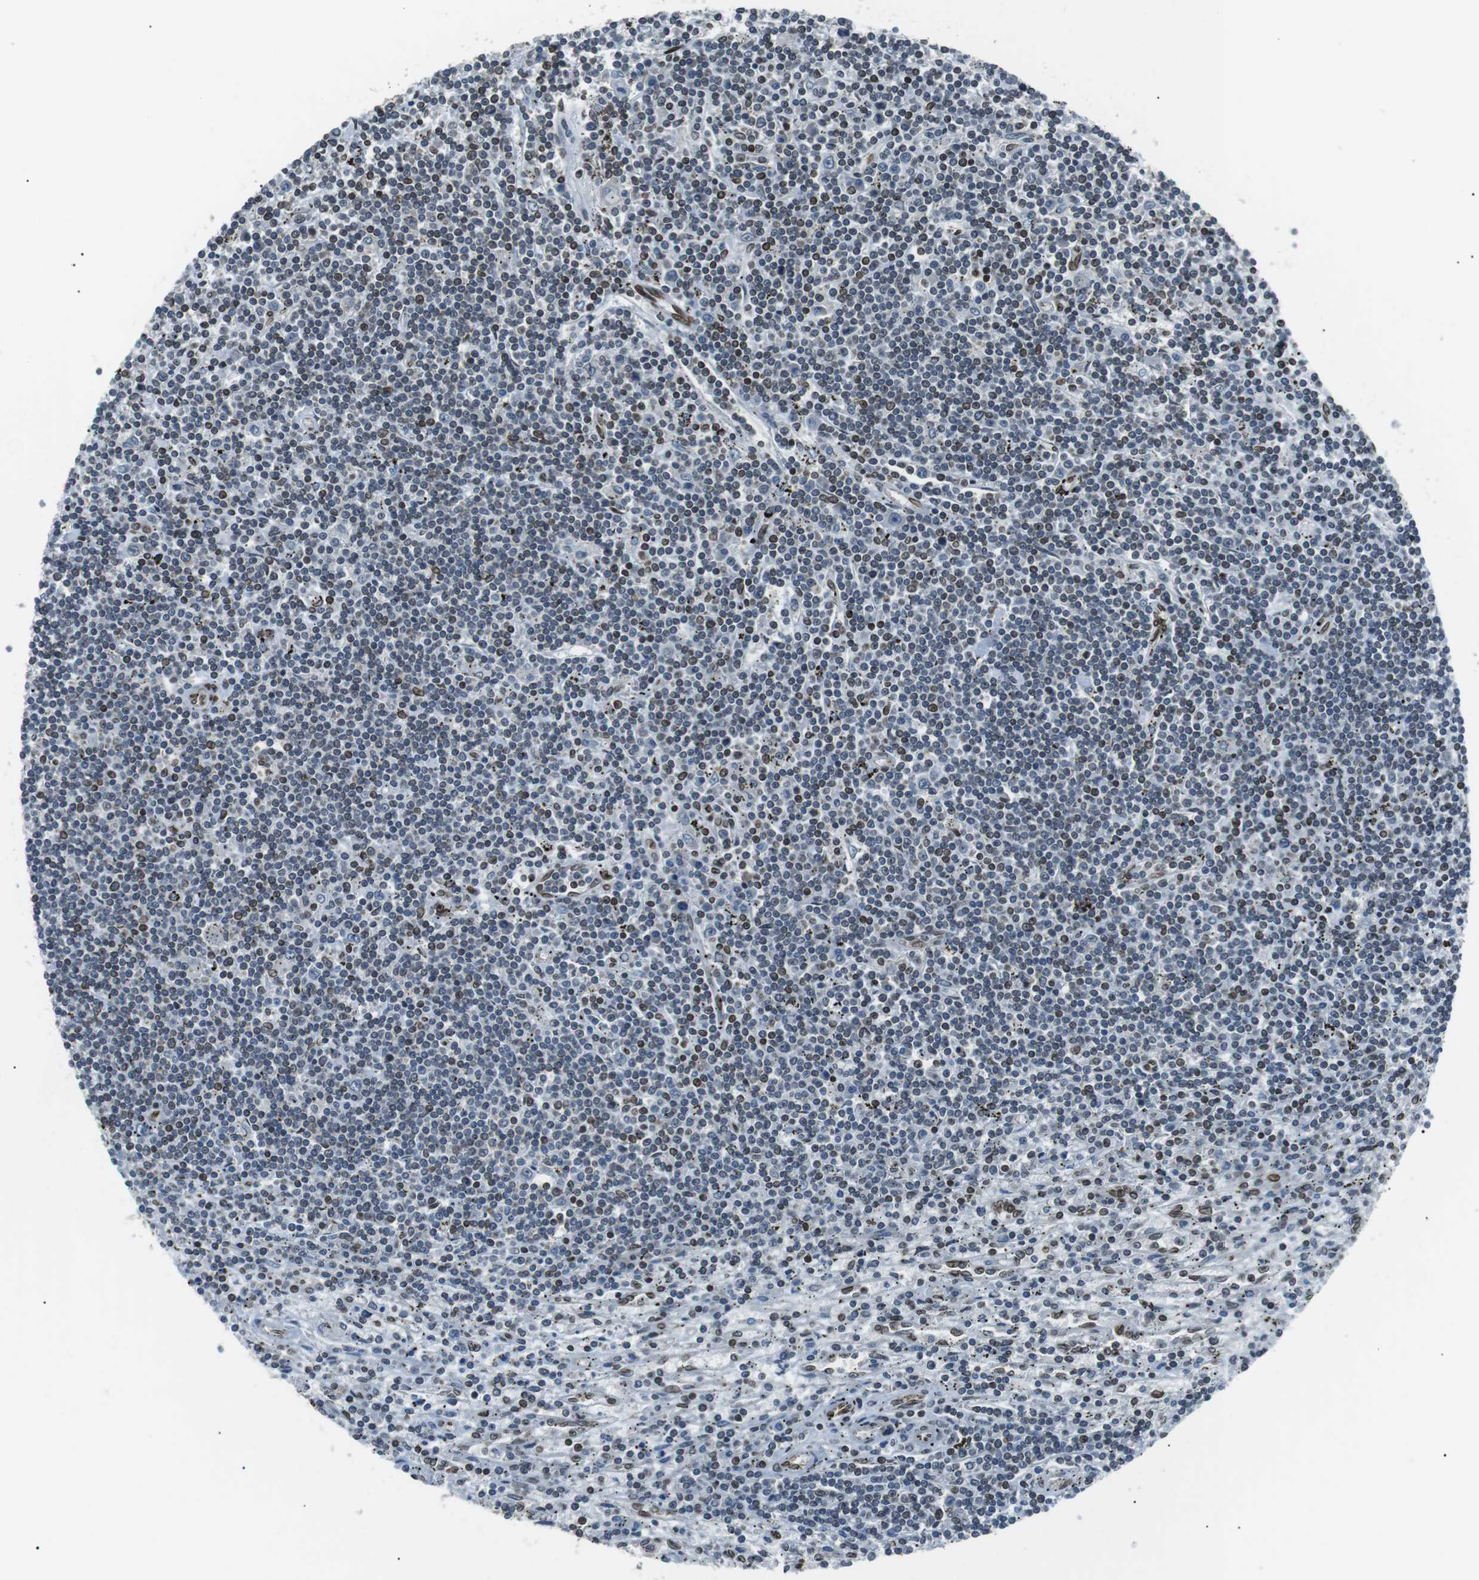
{"staining": {"intensity": "weak", "quantity": "<25%", "location": "cytoplasmic/membranous,nuclear"}, "tissue": "lymphoma", "cell_type": "Tumor cells", "image_type": "cancer", "snomed": [{"axis": "morphology", "description": "Malignant lymphoma, non-Hodgkin's type, Low grade"}, {"axis": "topography", "description": "Spleen"}], "caption": "Immunohistochemical staining of low-grade malignant lymphoma, non-Hodgkin's type exhibits no significant expression in tumor cells.", "gene": "TMX4", "patient": {"sex": "male", "age": 76}}